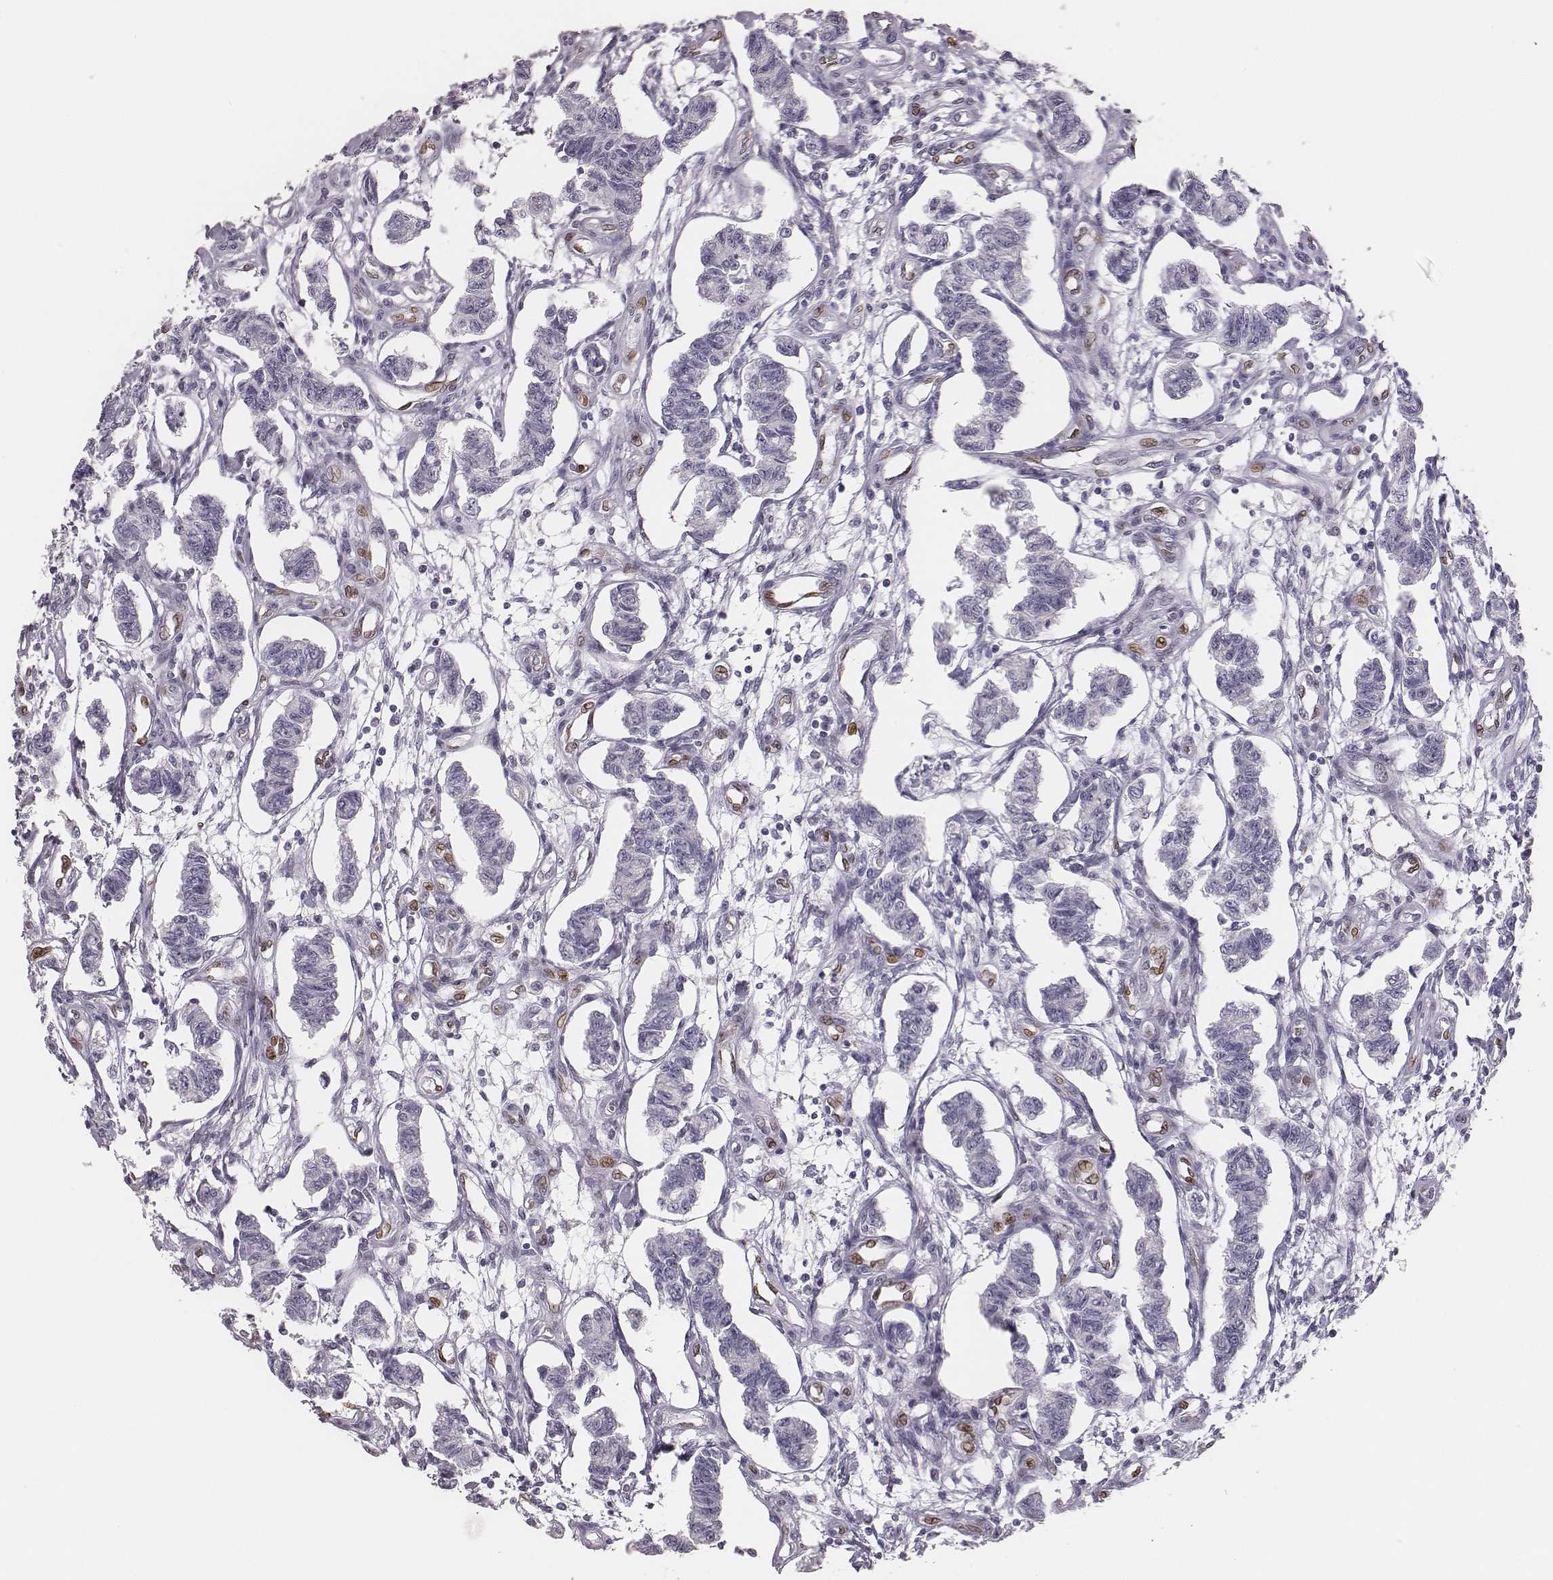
{"staining": {"intensity": "moderate", "quantity": "<25%", "location": "nuclear"}, "tissue": "carcinoid", "cell_type": "Tumor cells", "image_type": "cancer", "snomed": [{"axis": "morphology", "description": "Carcinoid, malignant, NOS"}, {"axis": "topography", "description": "Kidney"}], "caption": "A photomicrograph of human carcinoid stained for a protein shows moderate nuclear brown staining in tumor cells. (IHC, brightfield microscopy, high magnification).", "gene": "ADGRF4", "patient": {"sex": "female", "age": 41}}